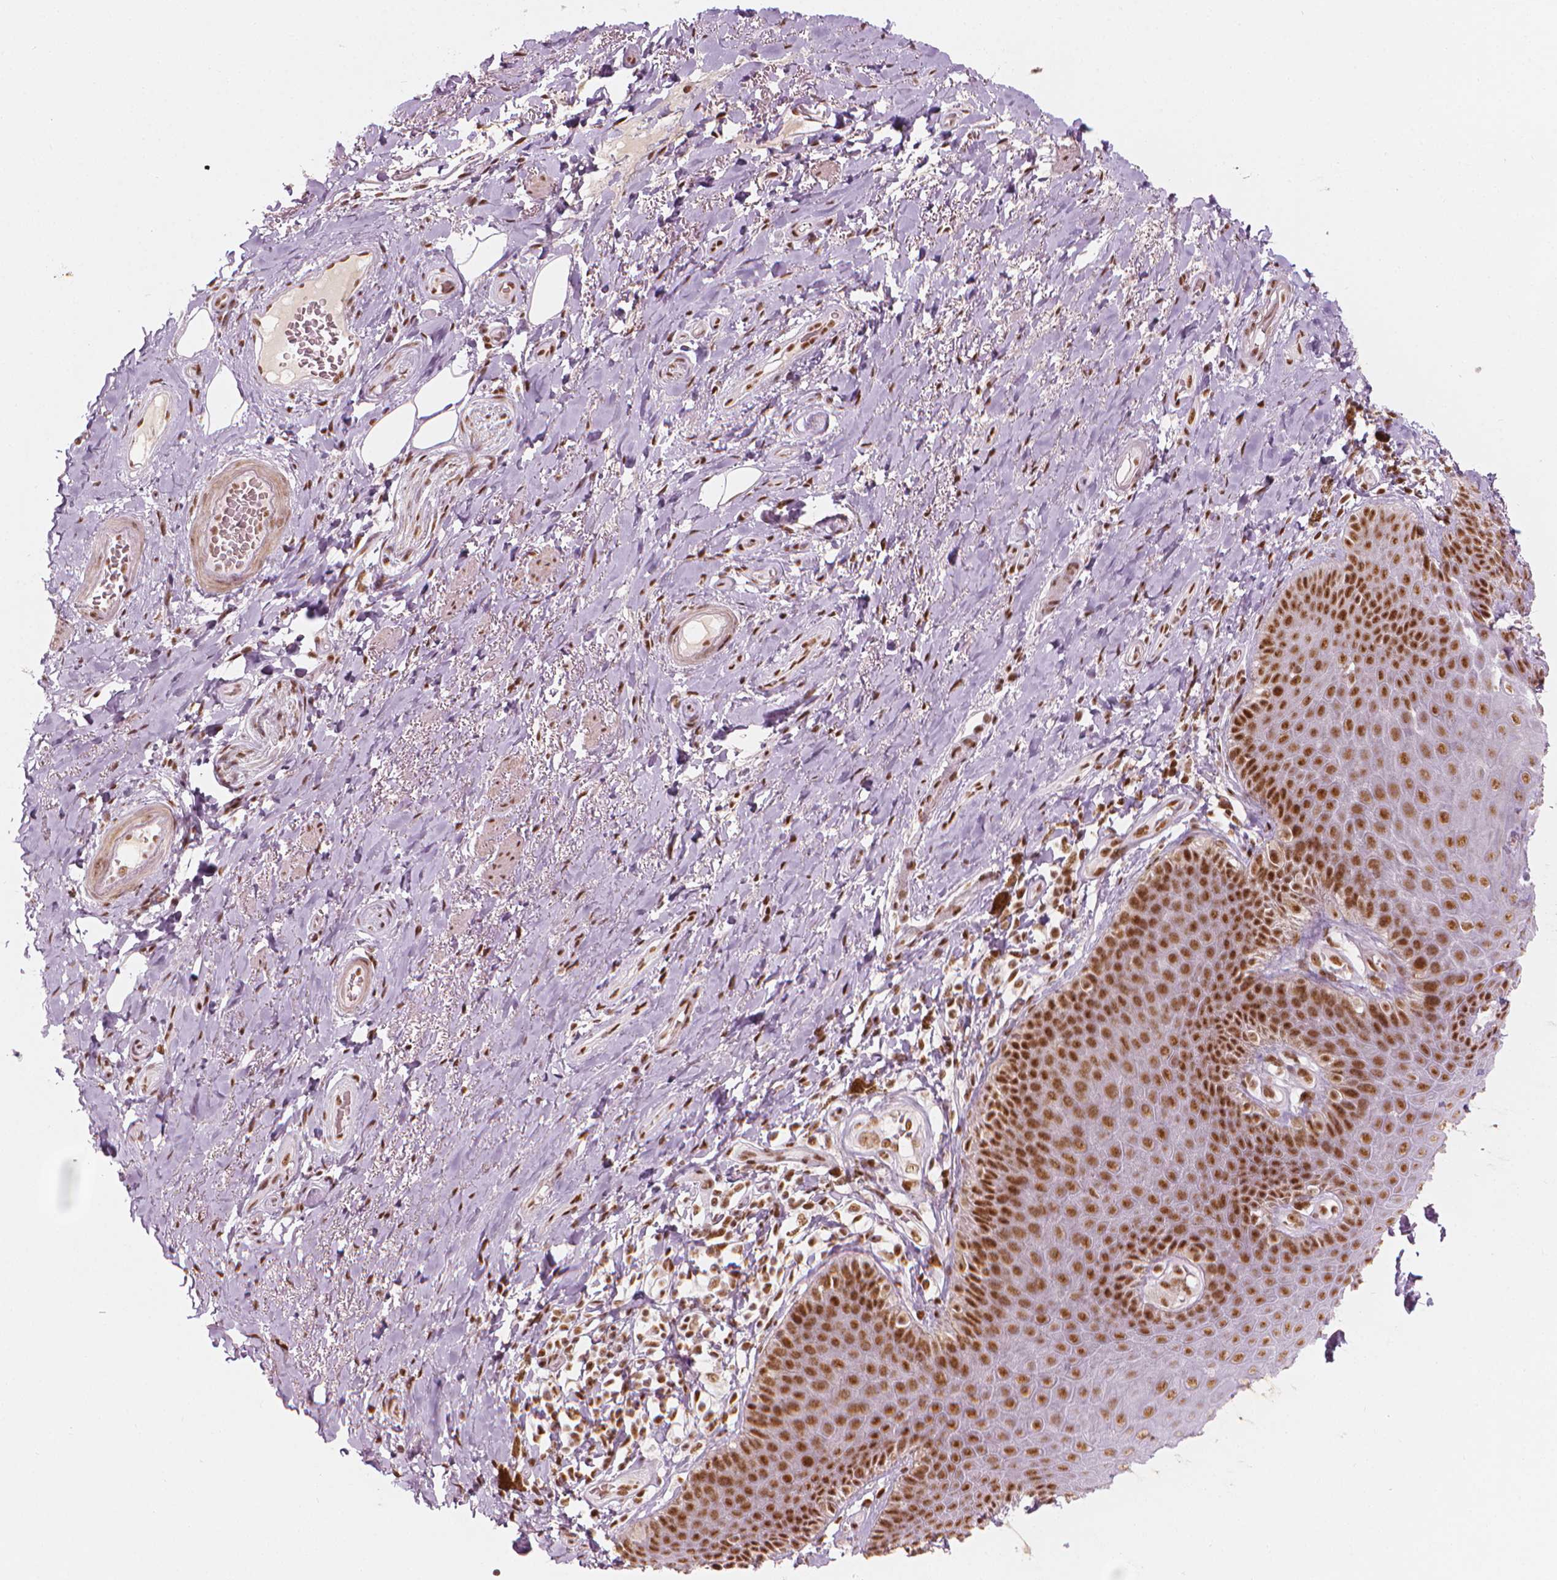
{"staining": {"intensity": "moderate", "quantity": ">75%", "location": "nuclear"}, "tissue": "adipose tissue", "cell_type": "Adipocytes", "image_type": "normal", "snomed": [{"axis": "morphology", "description": "Normal tissue, NOS"}, {"axis": "topography", "description": "Anal"}, {"axis": "topography", "description": "Peripheral nerve tissue"}], "caption": "Adipose tissue stained for a protein (brown) exhibits moderate nuclear positive positivity in about >75% of adipocytes.", "gene": "ELF2", "patient": {"sex": "male", "age": 53}}